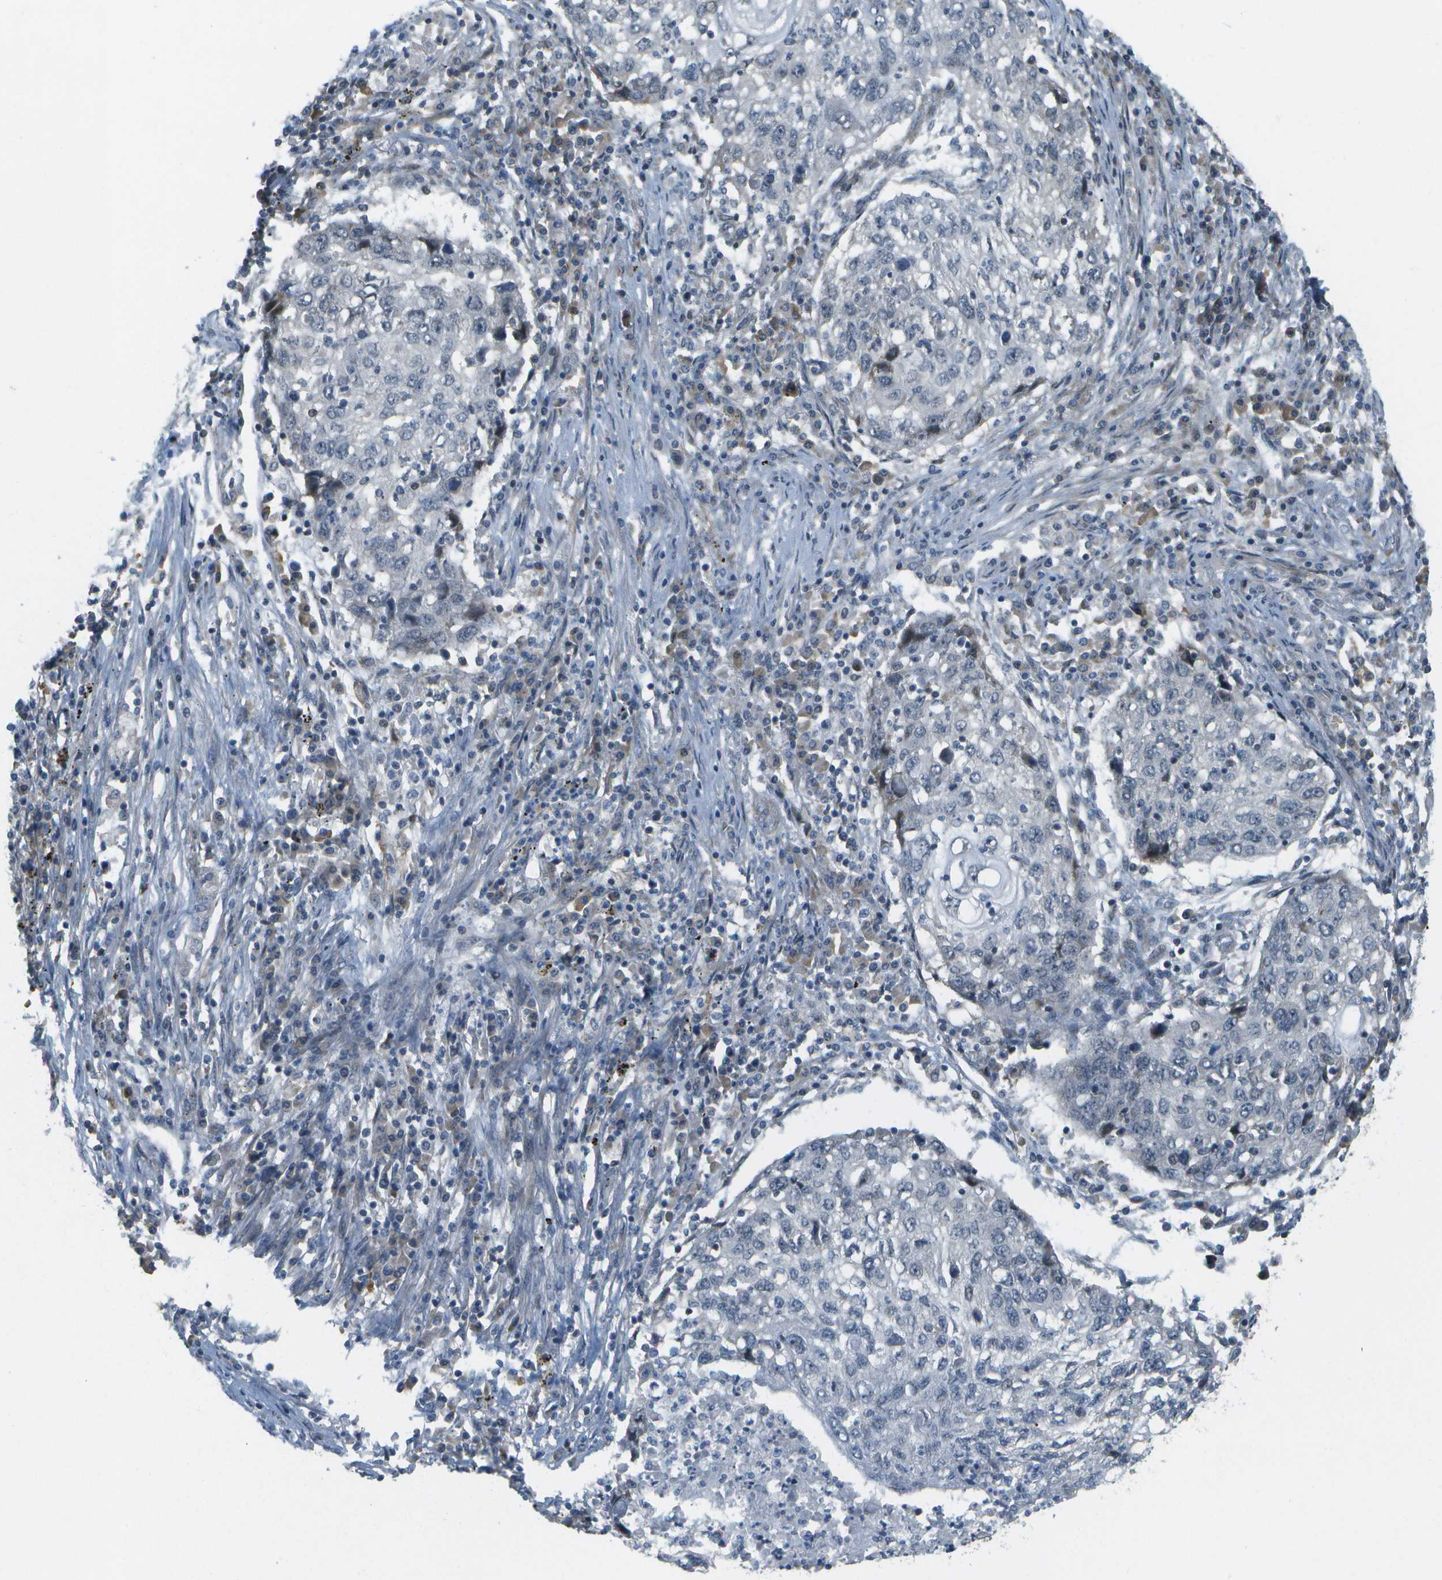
{"staining": {"intensity": "negative", "quantity": "none", "location": "none"}, "tissue": "lung cancer", "cell_type": "Tumor cells", "image_type": "cancer", "snomed": [{"axis": "morphology", "description": "Squamous cell carcinoma, NOS"}, {"axis": "topography", "description": "Lung"}], "caption": "A high-resolution image shows IHC staining of lung cancer (squamous cell carcinoma), which shows no significant staining in tumor cells.", "gene": "WNK2", "patient": {"sex": "female", "age": 63}}